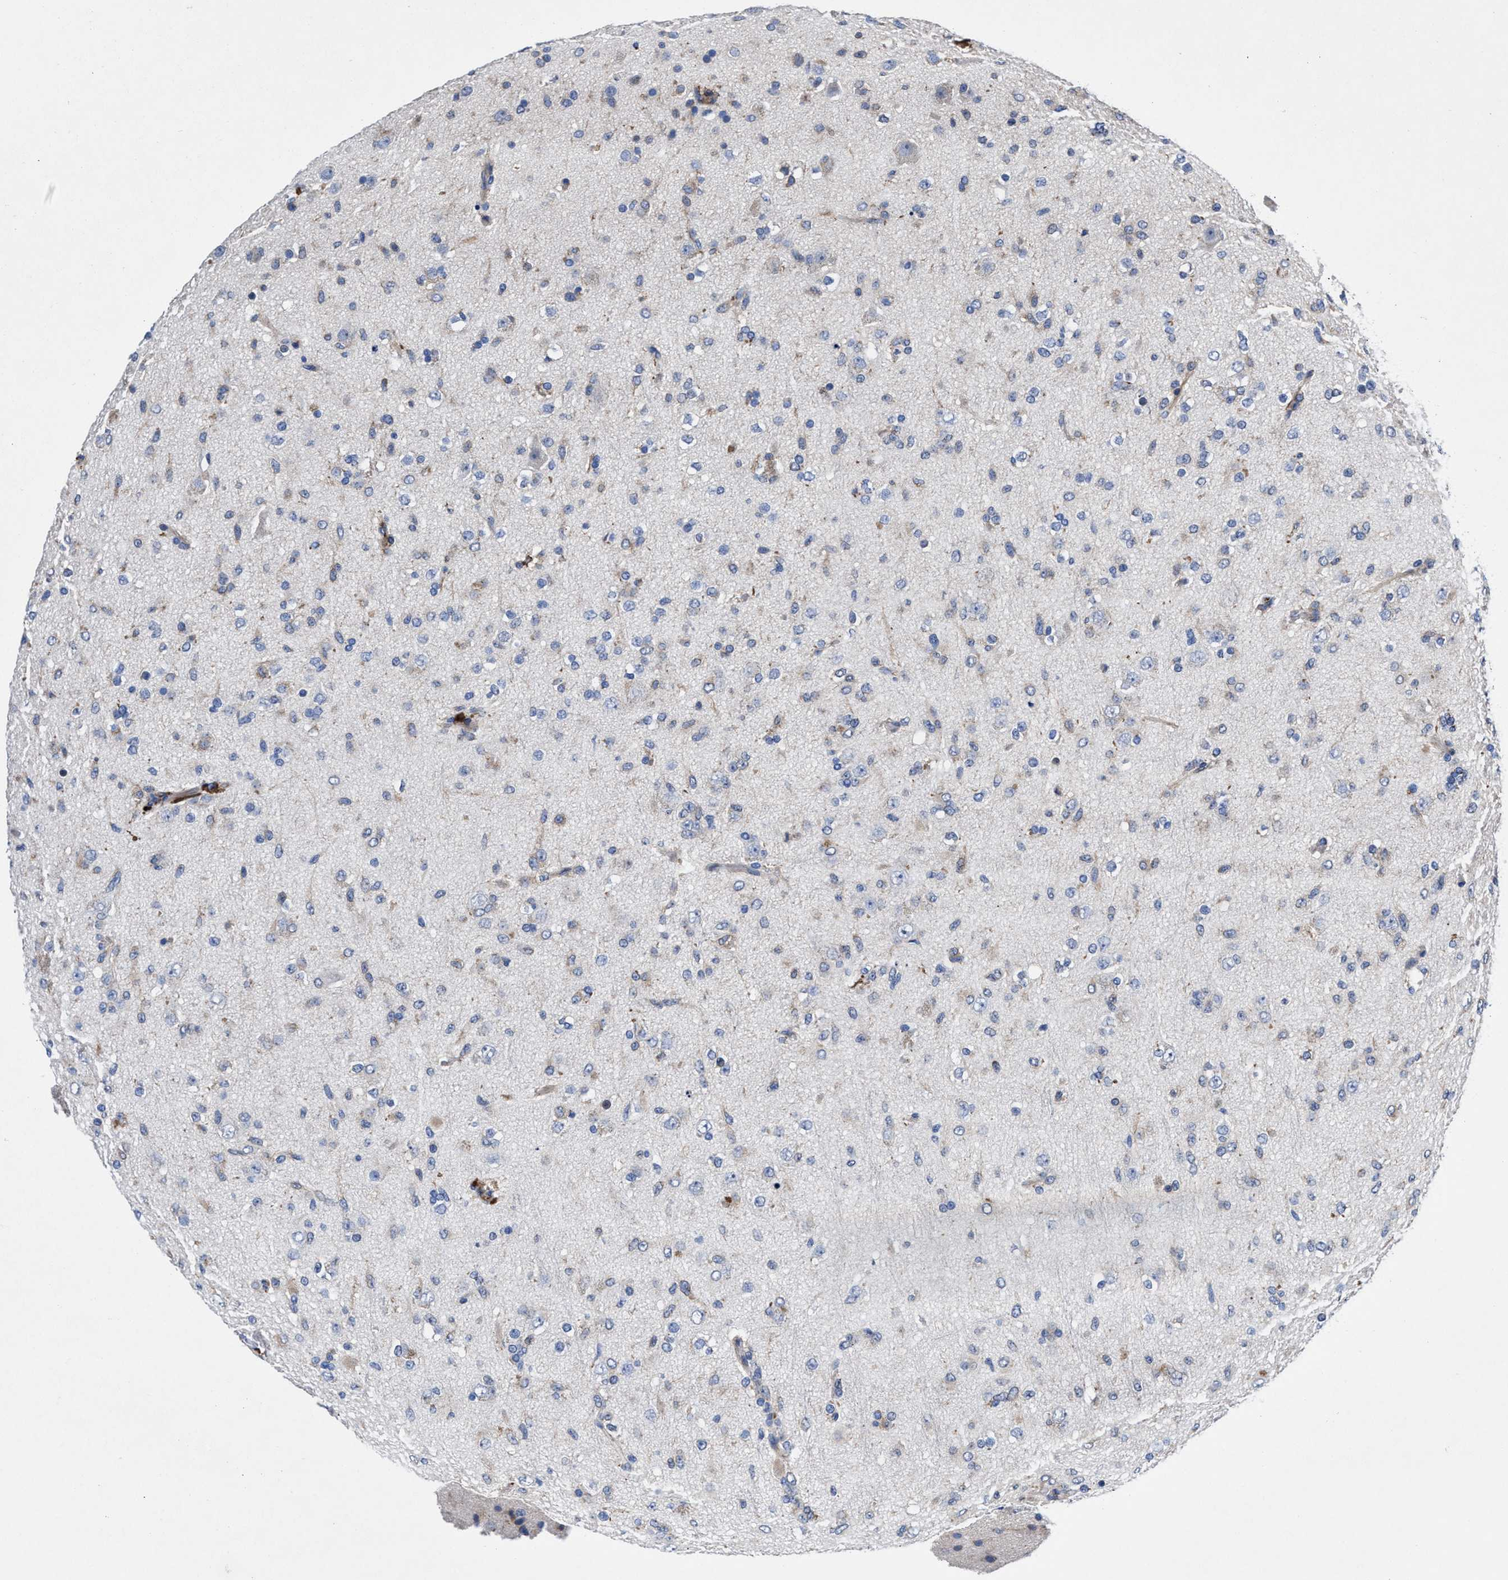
{"staining": {"intensity": "weak", "quantity": "<25%", "location": "cytoplasmic/membranous"}, "tissue": "glioma", "cell_type": "Tumor cells", "image_type": "cancer", "snomed": [{"axis": "morphology", "description": "Glioma, malignant, Low grade"}, {"axis": "topography", "description": "Brain"}], "caption": "Immunohistochemistry micrograph of neoplastic tissue: low-grade glioma (malignant) stained with DAB shows no significant protein expression in tumor cells.", "gene": "DHRS13", "patient": {"sex": "male", "age": 65}}